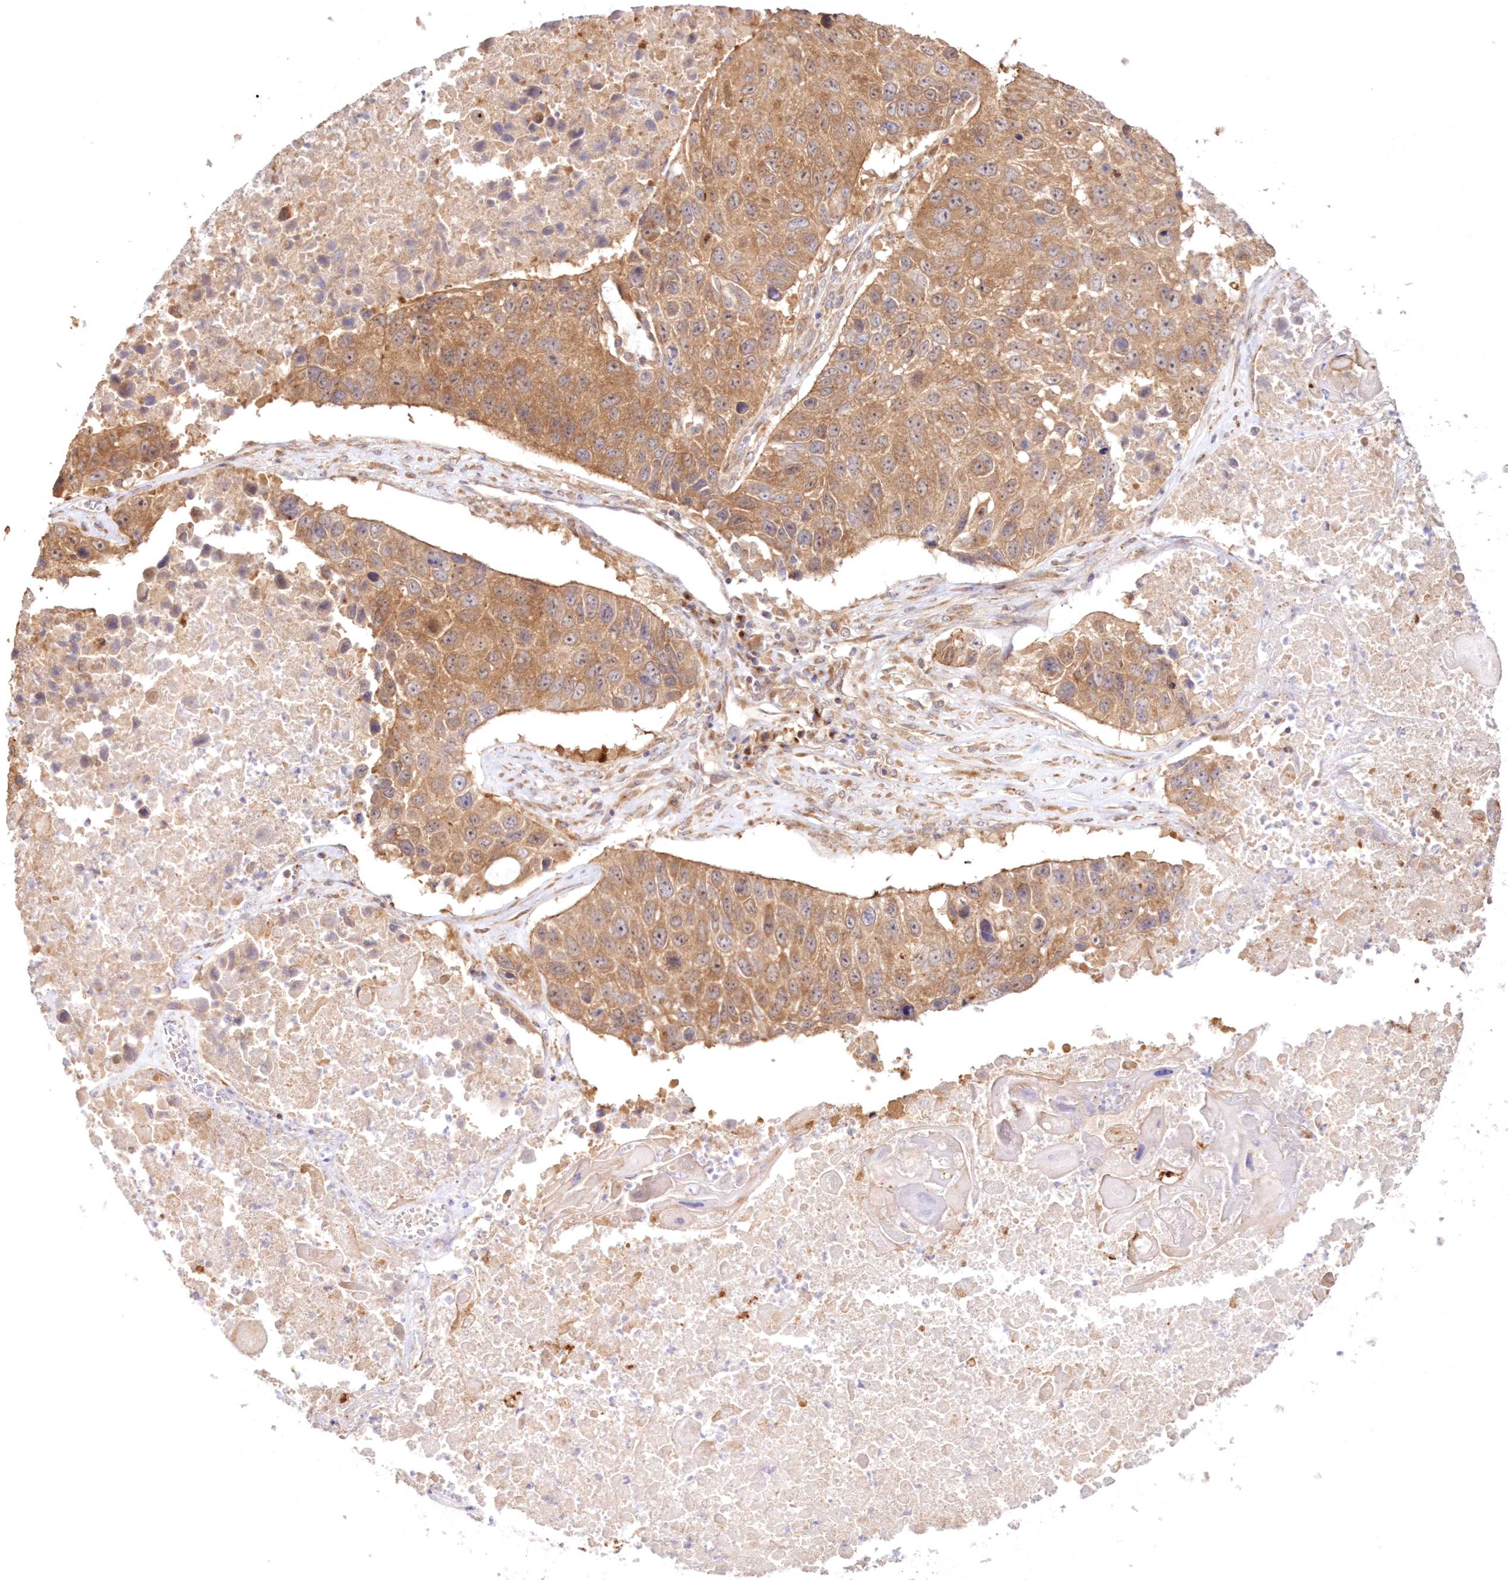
{"staining": {"intensity": "moderate", "quantity": ">75%", "location": "cytoplasmic/membranous"}, "tissue": "lung cancer", "cell_type": "Tumor cells", "image_type": "cancer", "snomed": [{"axis": "morphology", "description": "Squamous cell carcinoma, NOS"}, {"axis": "topography", "description": "Lung"}], "caption": "Brown immunohistochemical staining in lung squamous cell carcinoma exhibits moderate cytoplasmic/membranous expression in approximately >75% of tumor cells. (Stains: DAB (3,3'-diaminobenzidine) in brown, nuclei in blue, Microscopy: brightfield microscopy at high magnification).", "gene": "DDO", "patient": {"sex": "male", "age": 61}}